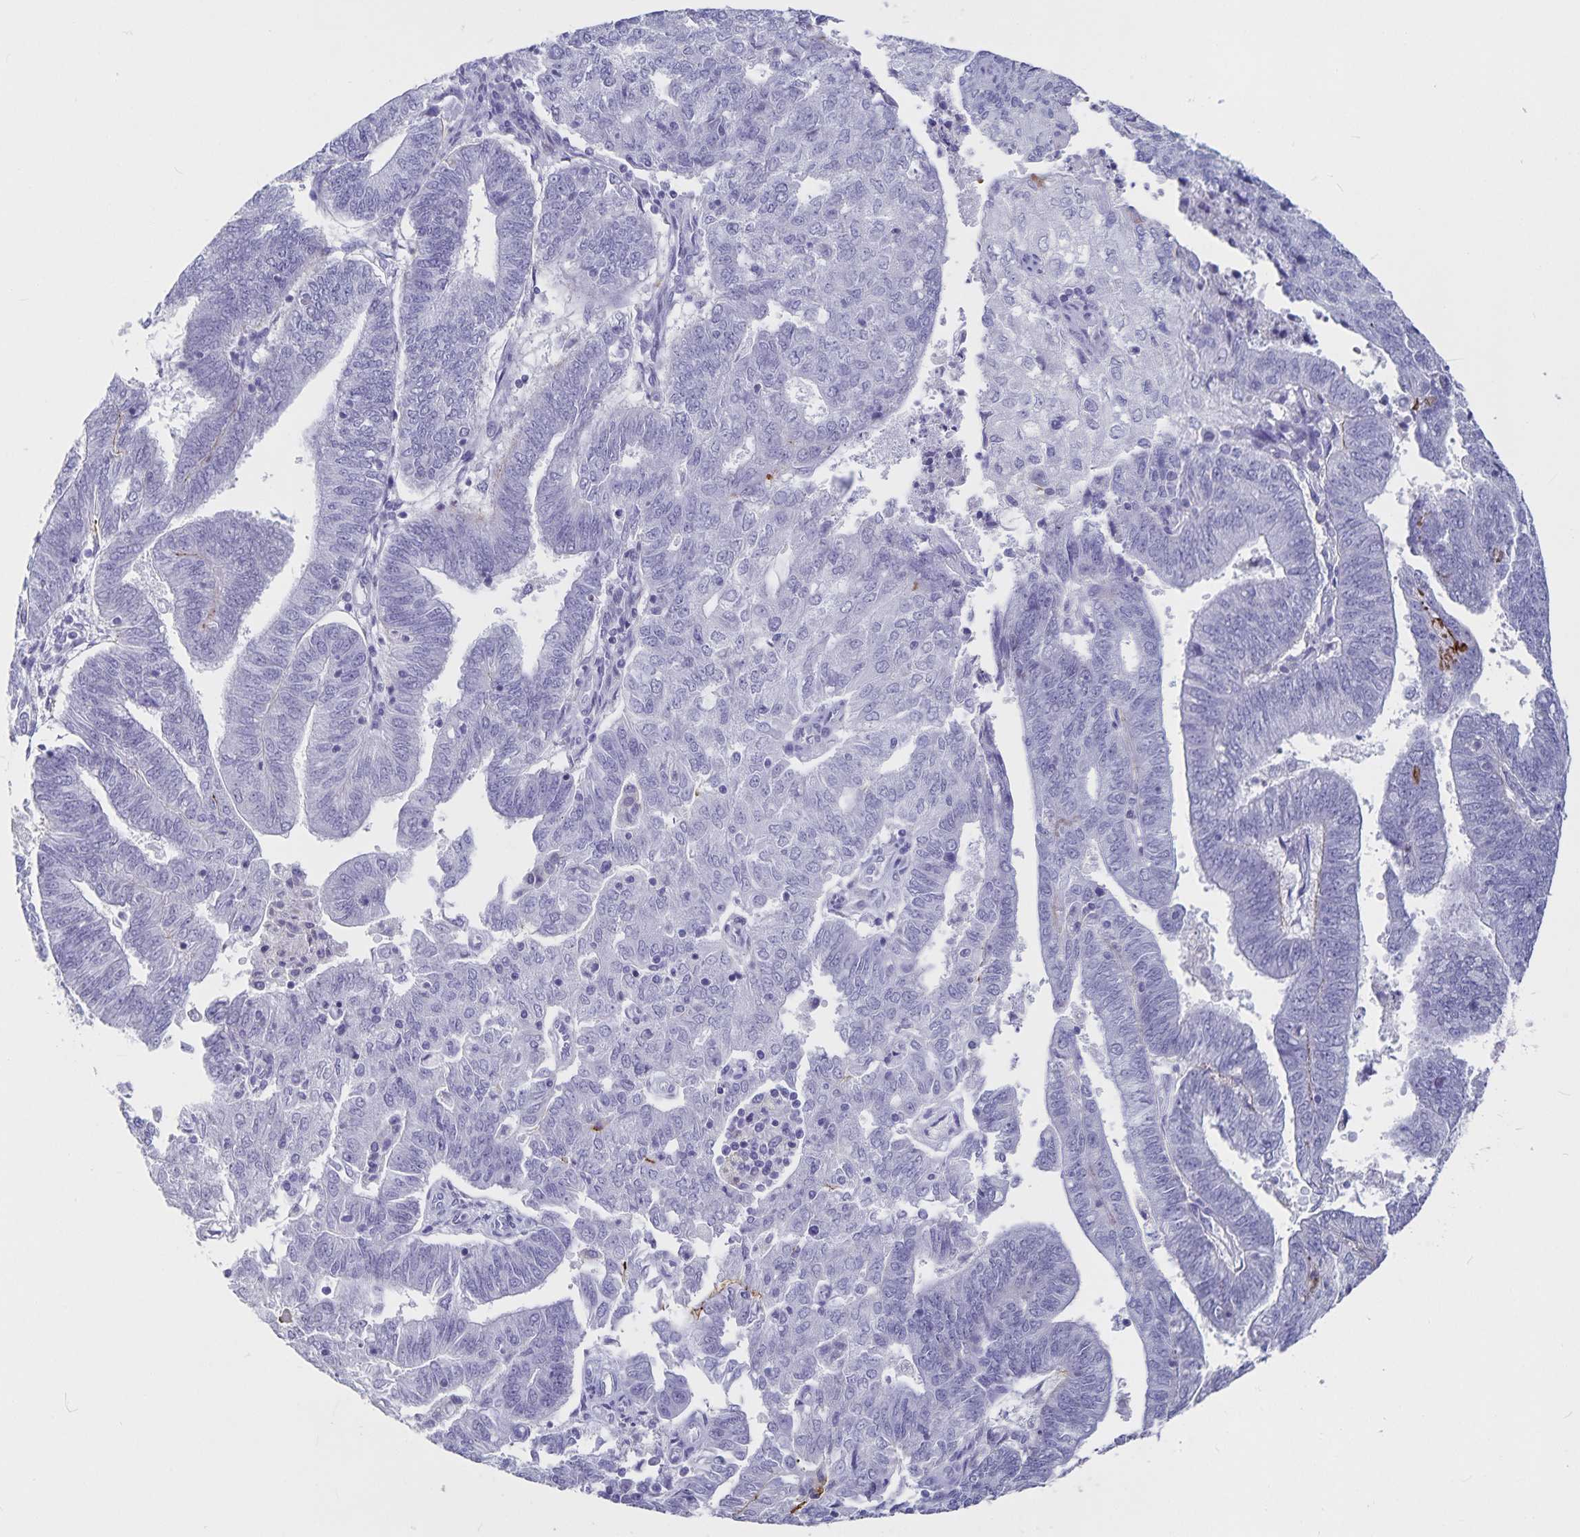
{"staining": {"intensity": "negative", "quantity": "none", "location": "none"}, "tissue": "endometrial cancer", "cell_type": "Tumor cells", "image_type": "cancer", "snomed": [{"axis": "morphology", "description": "Adenocarcinoma, NOS"}, {"axis": "topography", "description": "Endometrium"}], "caption": "Protein analysis of endometrial cancer (adenocarcinoma) reveals no significant positivity in tumor cells. (Stains: DAB immunohistochemistry with hematoxylin counter stain, Microscopy: brightfield microscopy at high magnification).", "gene": "PLAC1", "patient": {"sex": "female", "age": 82}}